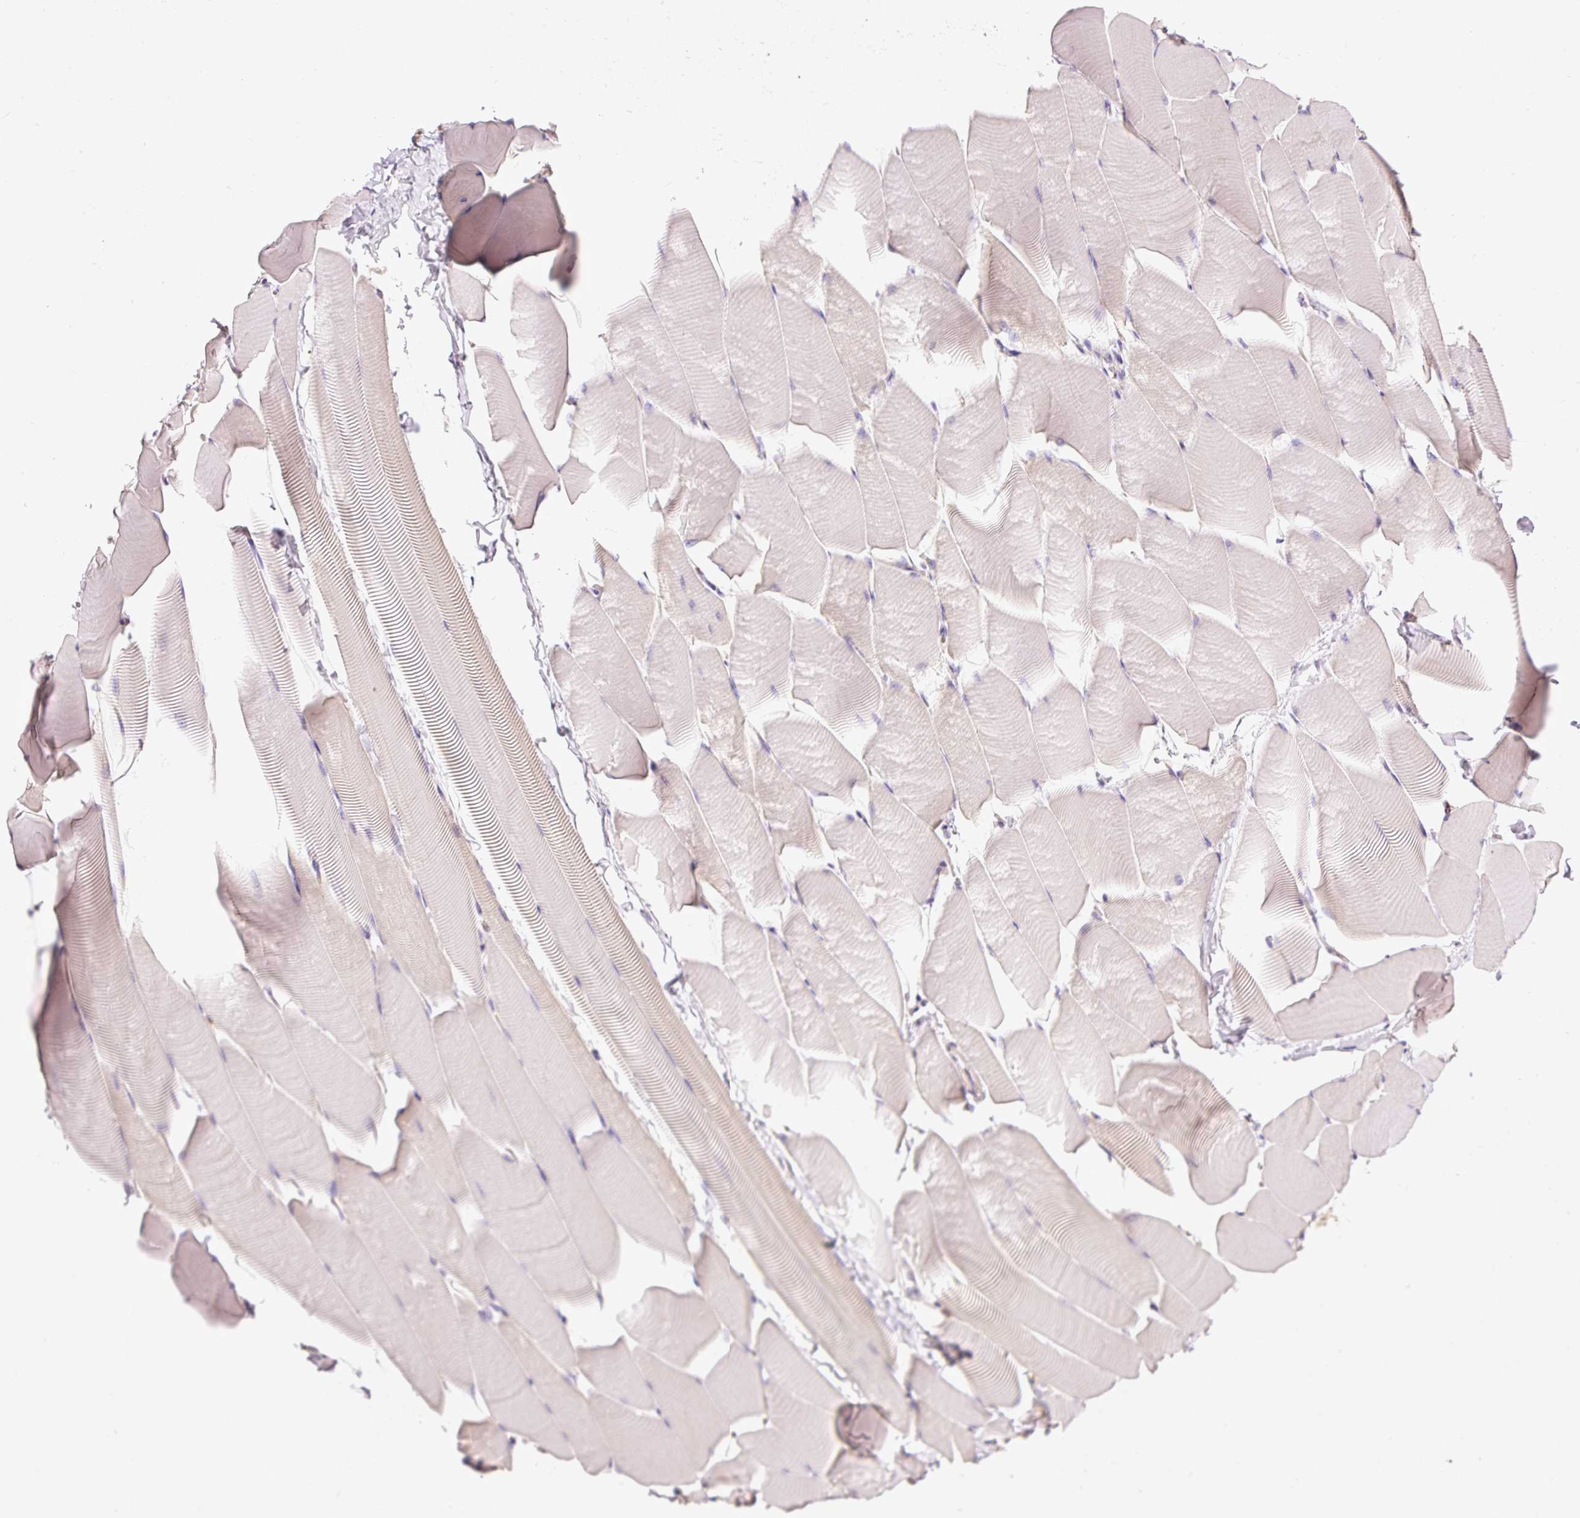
{"staining": {"intensity": "negative", "quantity": "none", "location": "none"}, "tissue": "skeletal muscle", "cell_type": "Myocytes", "image_type": "normal", "snomed": [{"axis": "morphology", "description": "Normal tissue, NOS"}, {"axis": "topography", "description": "Skeletal muscle"}], "caption": "A high-resolution histopathology image shows immunohistochemistry (IHC) staining of benign skeletal muscle, which reveals no significant staining in myocytes.", "gene": "DOK6", "patient": {"sex": "male", "age": 25}}